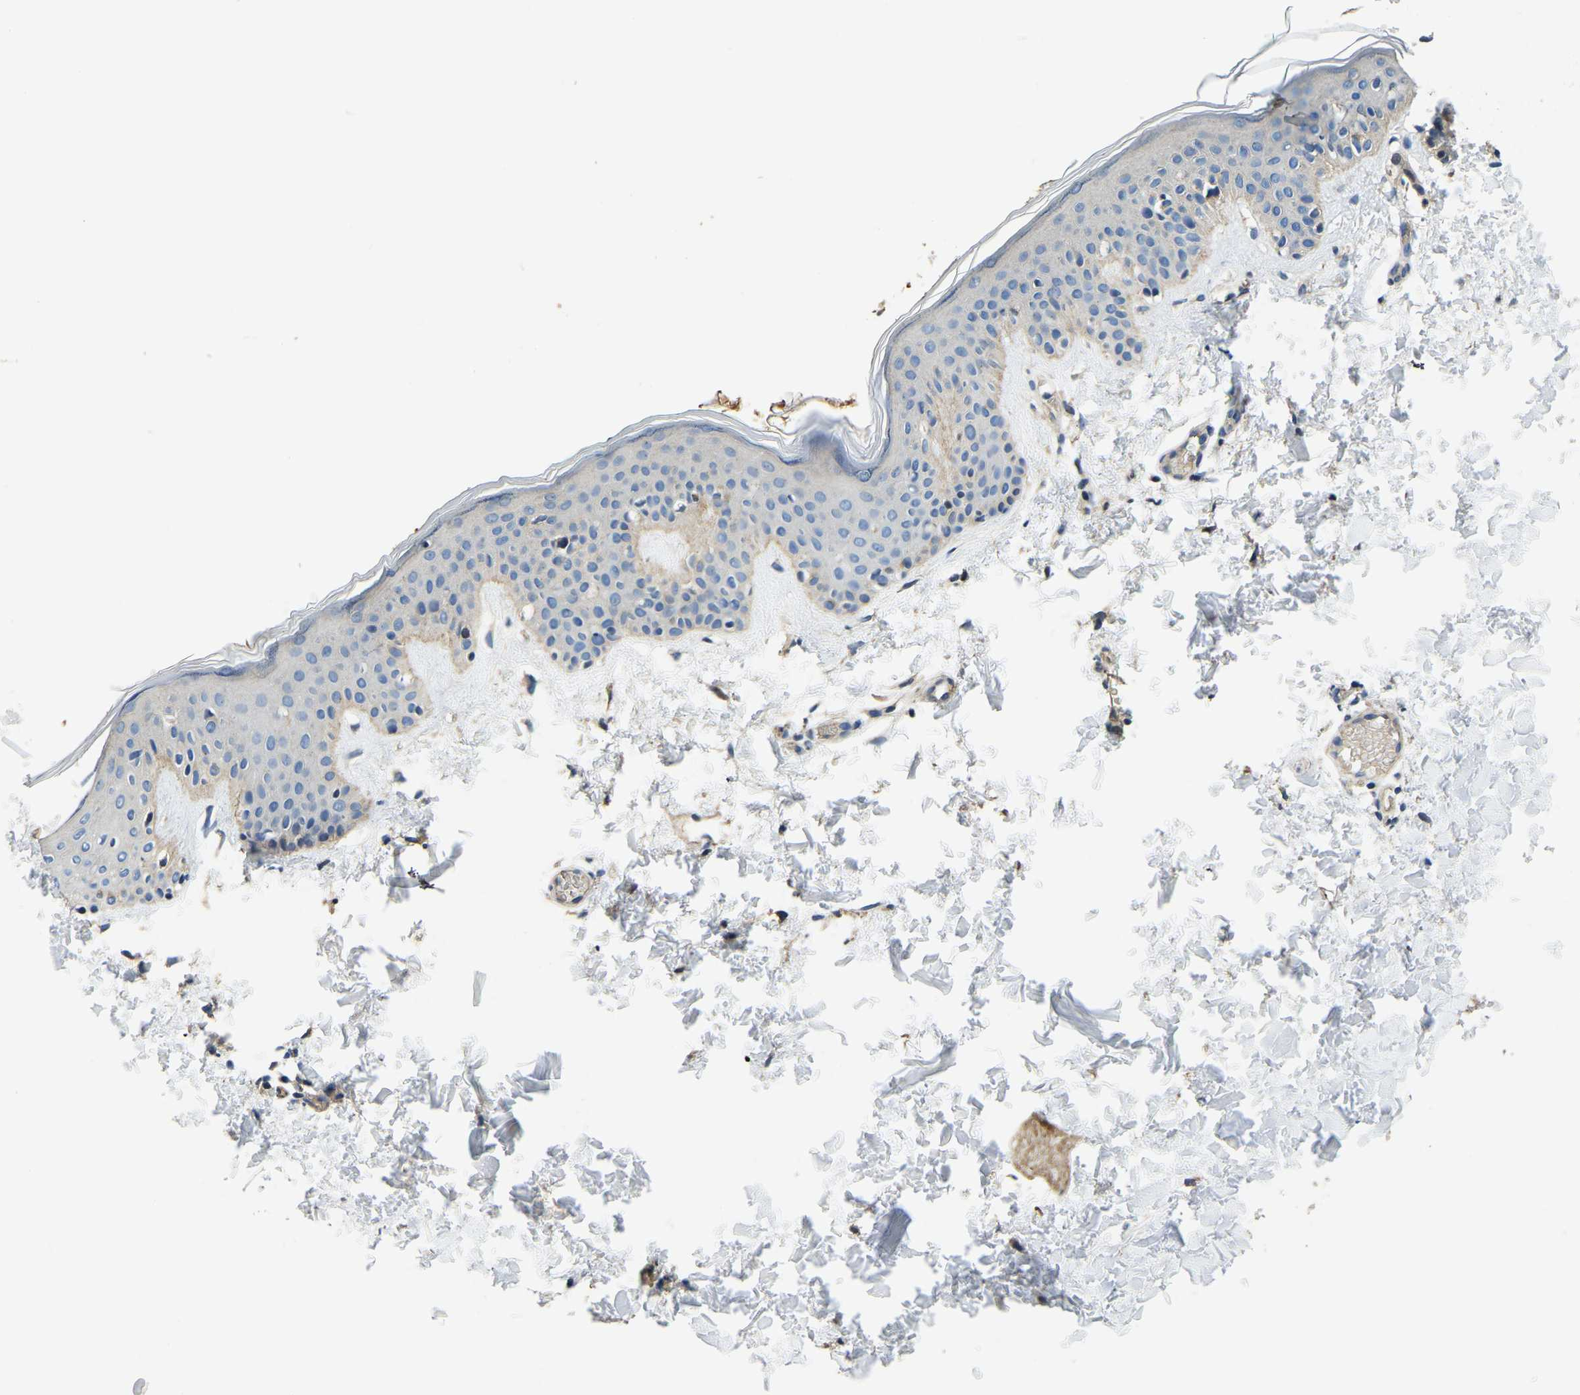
{"staining": {"intensity": "weak", "quantity": ">75%", "location": "cytoplasmic/membranous"}, "tissue": "skin", "cell_type": "Fibroblasts", "image_type": "normal", "snomed": [{"axis": "morphology", "description": "Normal tissue, NOS"}, {"axis": "topography", "description": "Skin"}], "caption": "Immunohistochemistry image of normal skin: human skin stained using immunohistochemistry exhibits low levels of weak protein expression localized specifically in the cytoplasmic/membranous of fibroblasts, appearing as a cytoplasmic/membranous brown color.", "gene": "RNF39", "patient": {"sex": "male", "age": 30}}